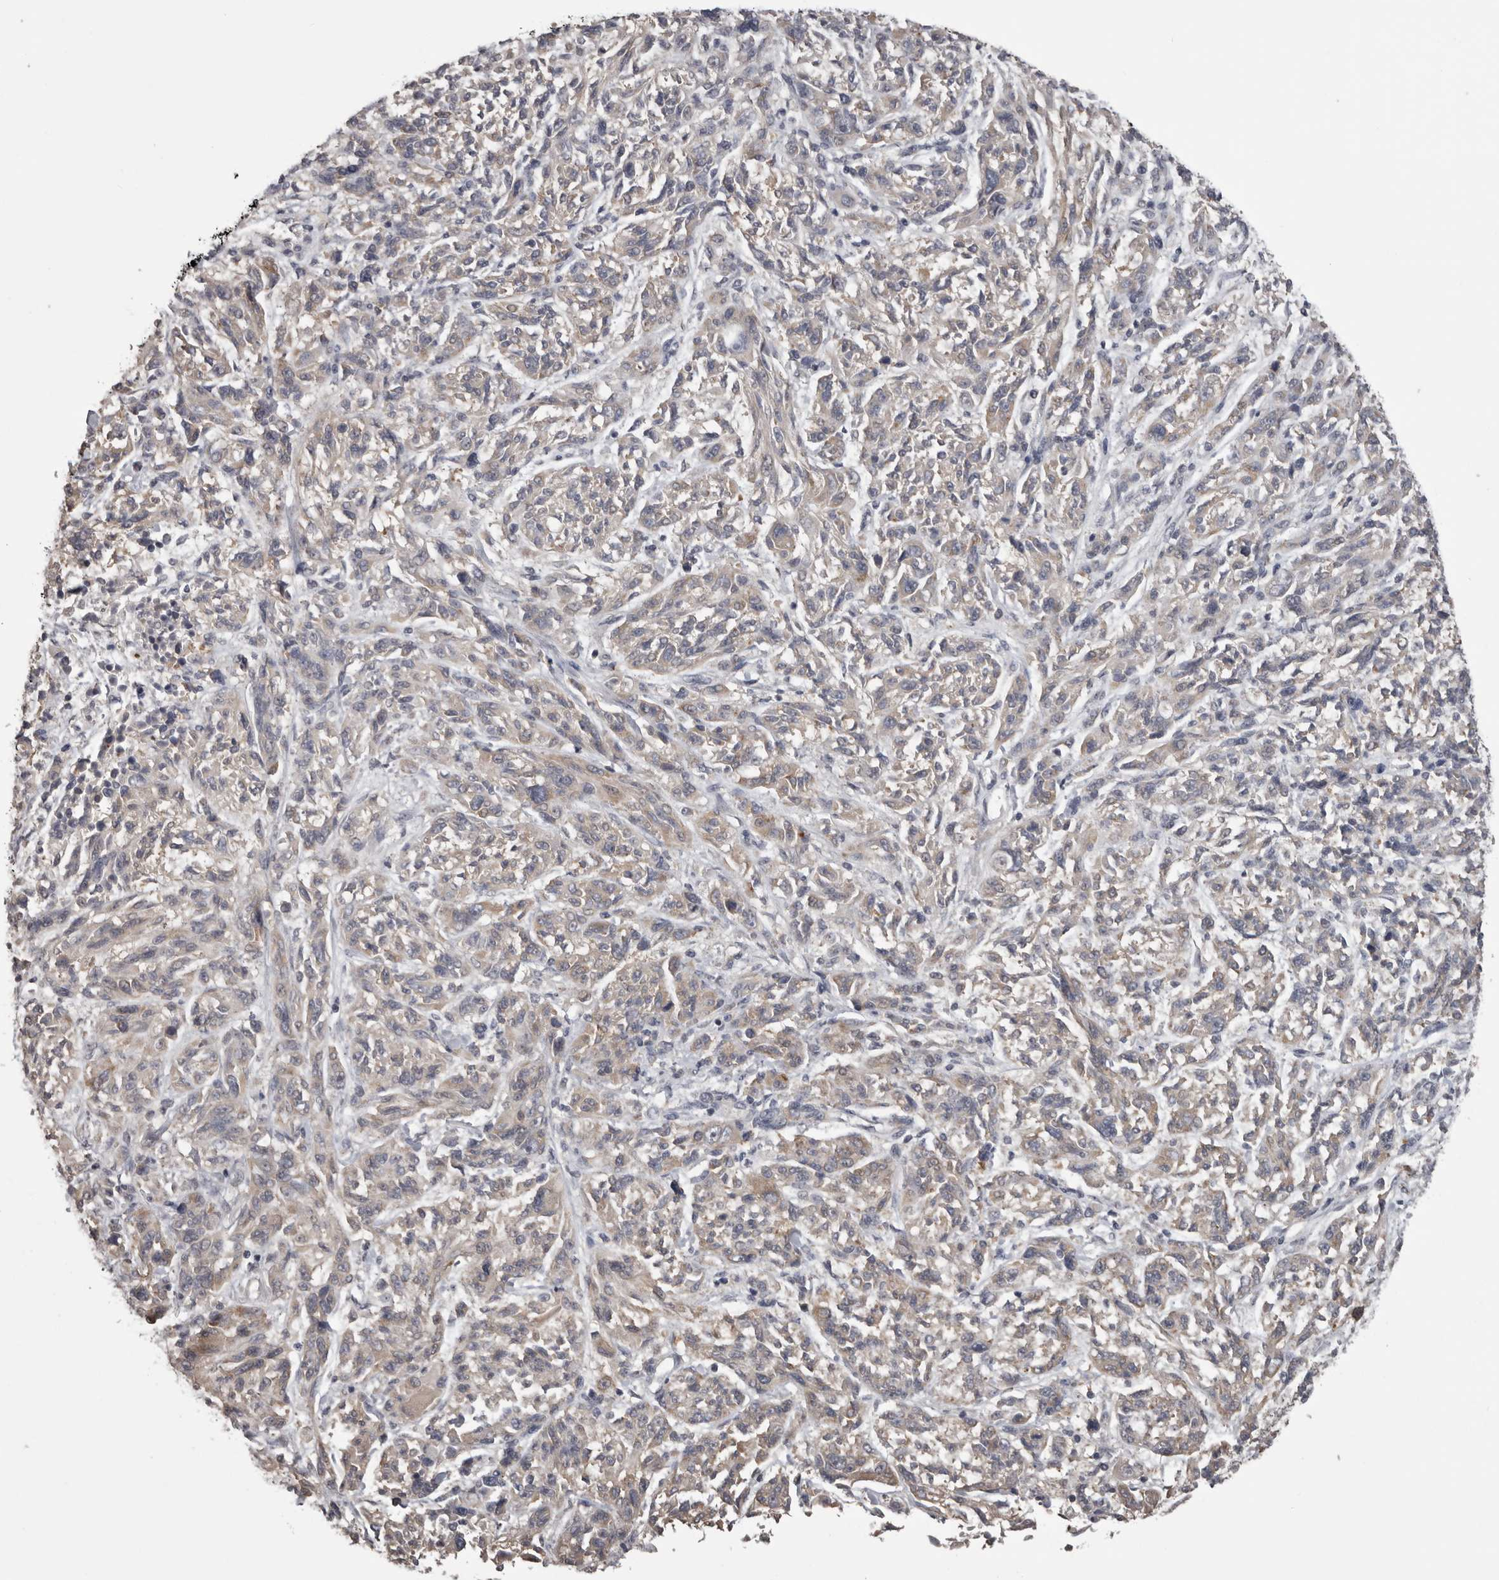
{"staining": {"intensity": "negative", "quantity": "none", "location": "none"}, "tissue": "melanoma", "cell_type": "Tumor cells", "image_type": "cancer", "snomed": [{"axis": "morphology", "description": "Malignant melanoma, NOS"}, {"axis": "topography", "description": "Skin"}], "caption": "Tumor cells are negative for brown protein staining in malignant melanoma.", "gene": "DARS1", "patient": {"sex": "male", "age": 53}}